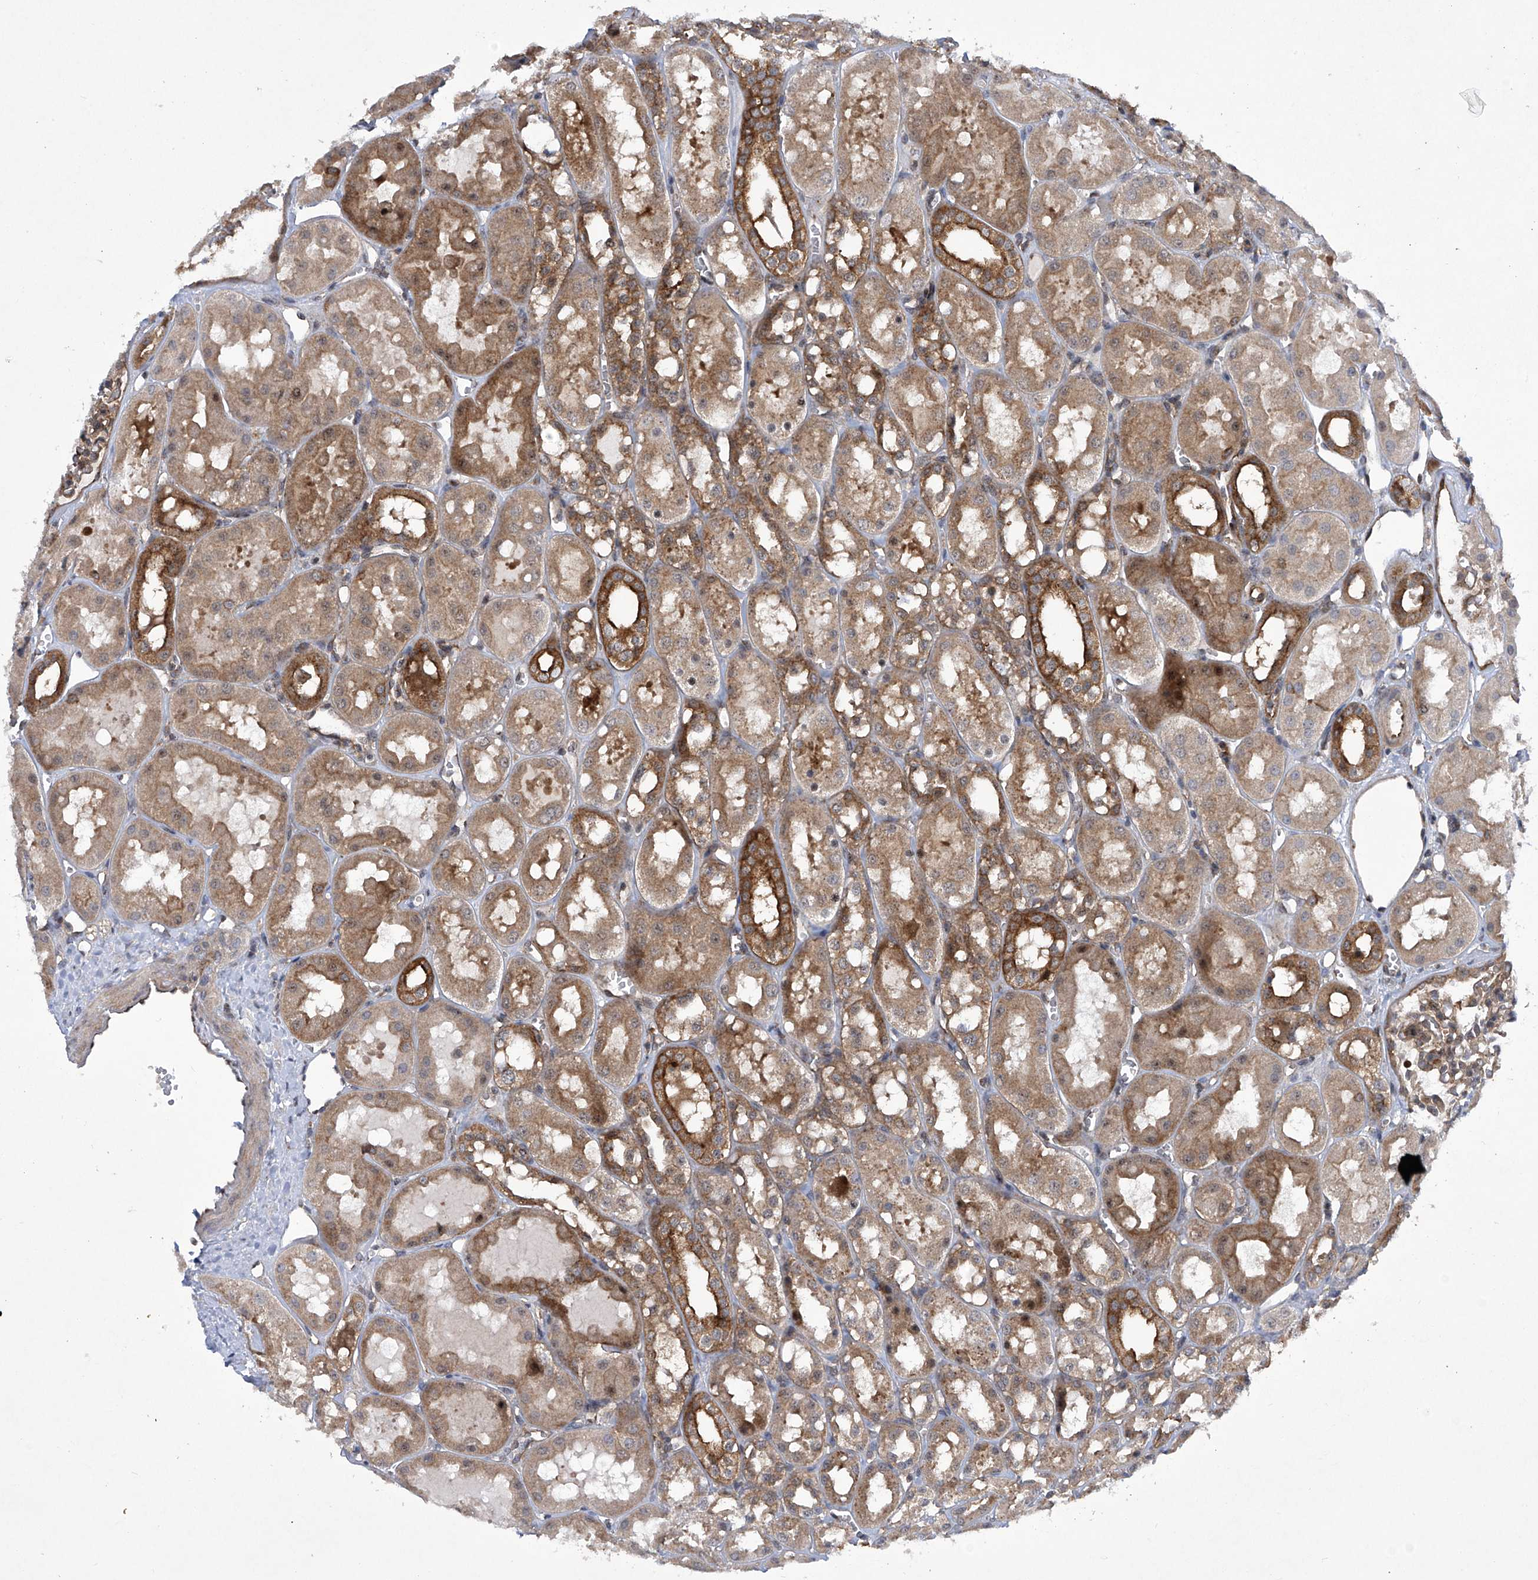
{"staining": {"intensity": "moderate", "quantity": ">75%", "location": "cytoplasmic/membranous"}, "tissue": "kidney", "cell_type": "Cells in glomeruli", "image_type": "normal", "snomed": [{"axis": "morphology", "description": "Normal tissue, NOS"}, {"axis": "topography", "description": "Kidney"}], "caption": "A high-resolution photomicrograph shows immunohistochemistry (IHC) staining of normal kidney, which reveals moderate cytoplasmic/membranous positivity in about >75% of cells in glomeruli. (Brightfield microscopy of DAB IHC at high magnification).", "gene": "CISH", "patient": {"sex": "male", "age": 16}}